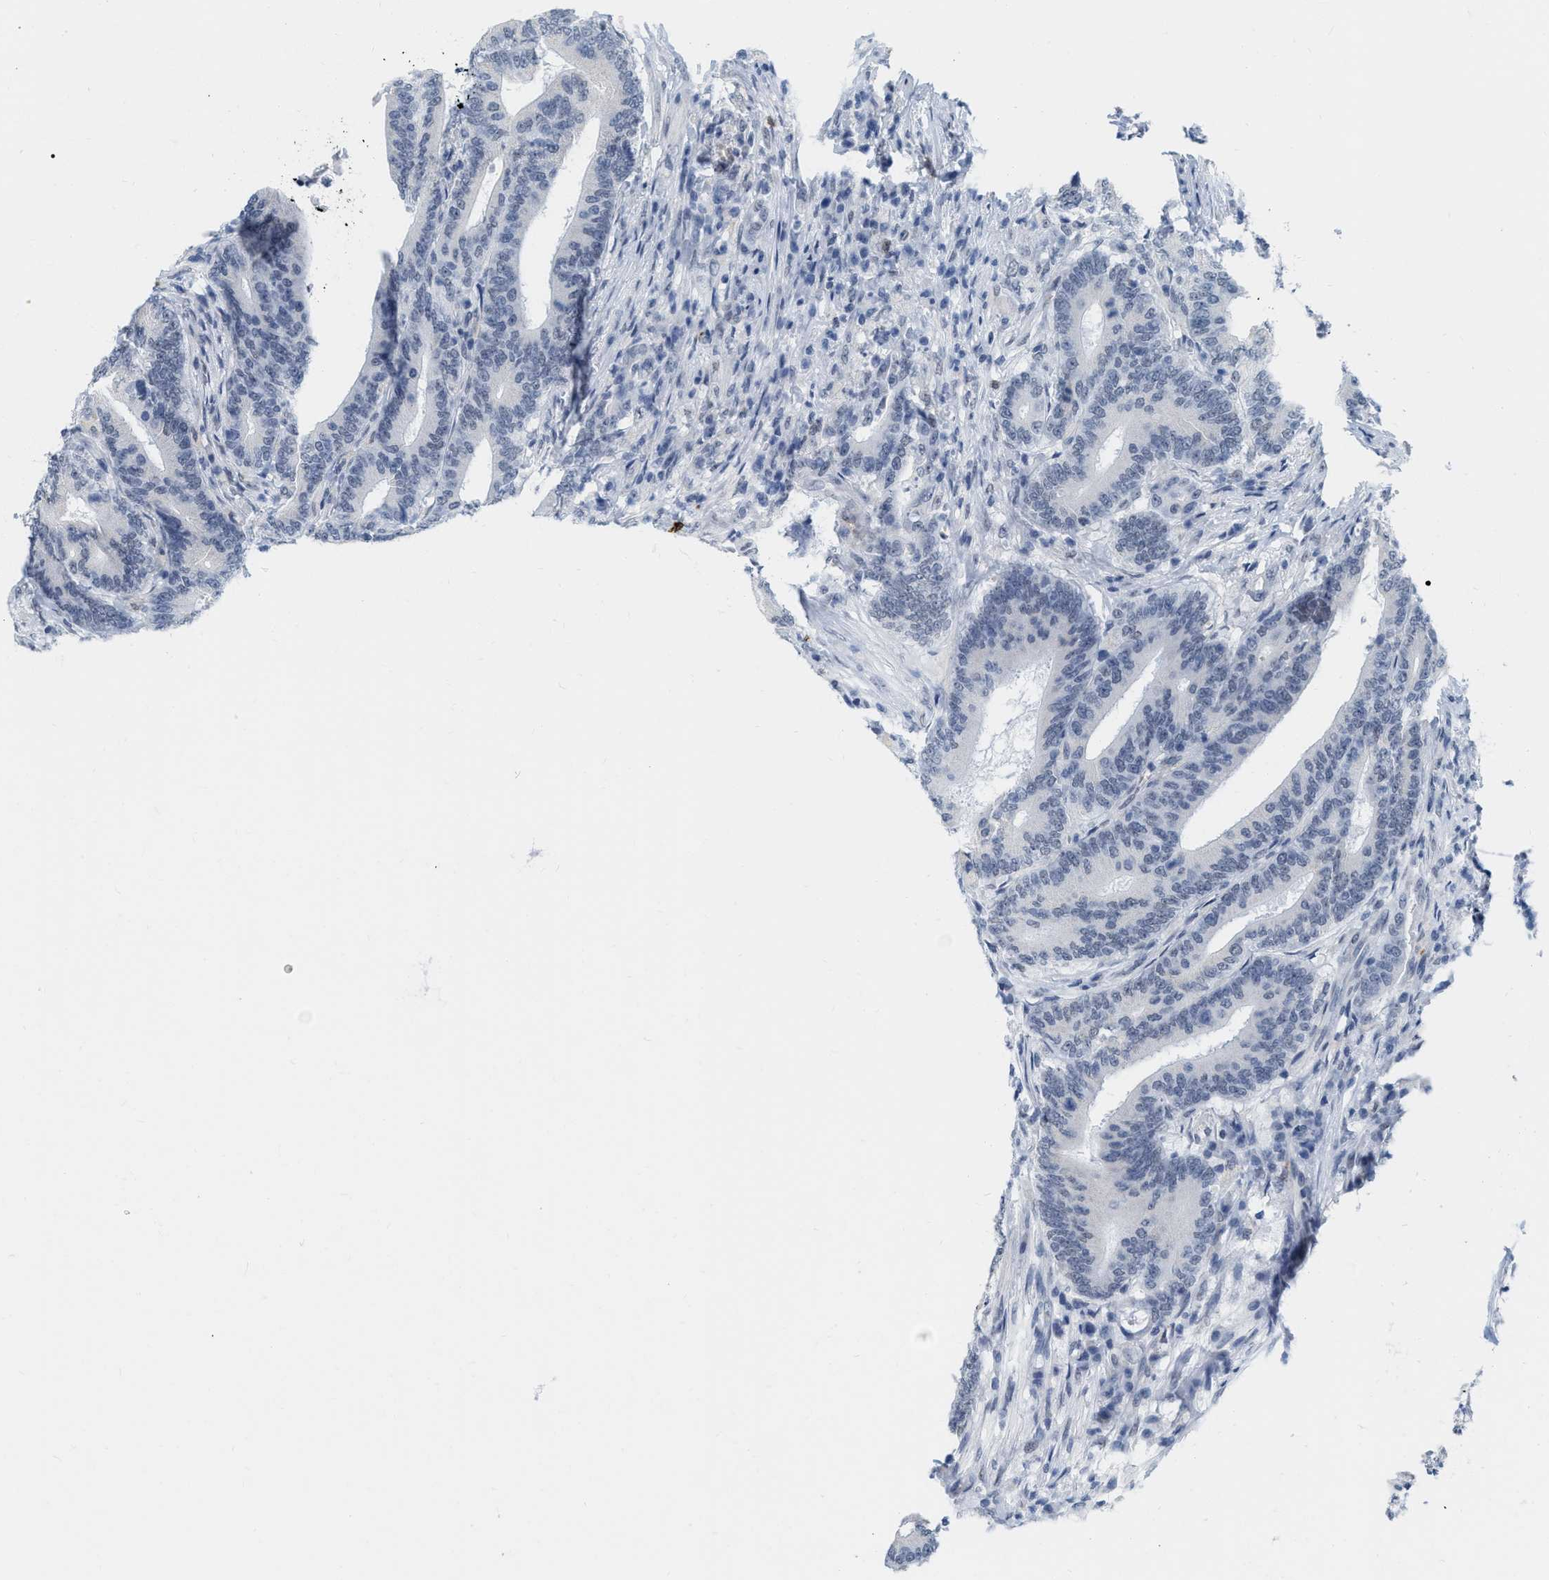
{"staining": {"intensity": "negative", "quantity": "none", "location": "none"}, "tissue": "colorectal cancer", "cell_type": "Tumor cells", "image_type": "cancer", "snomed": [{"axis": "morphology", "description": "Adenocarcinoma, NOS"}, {"axis": "topography", "description": "Colon"}], "caption": "Human colorectal adenocarcinoma stained for a protein using IHC reveals no expression in tumor cells.", "gene": "XIRP1", "patient": {"sex": "female", "age": 66}}